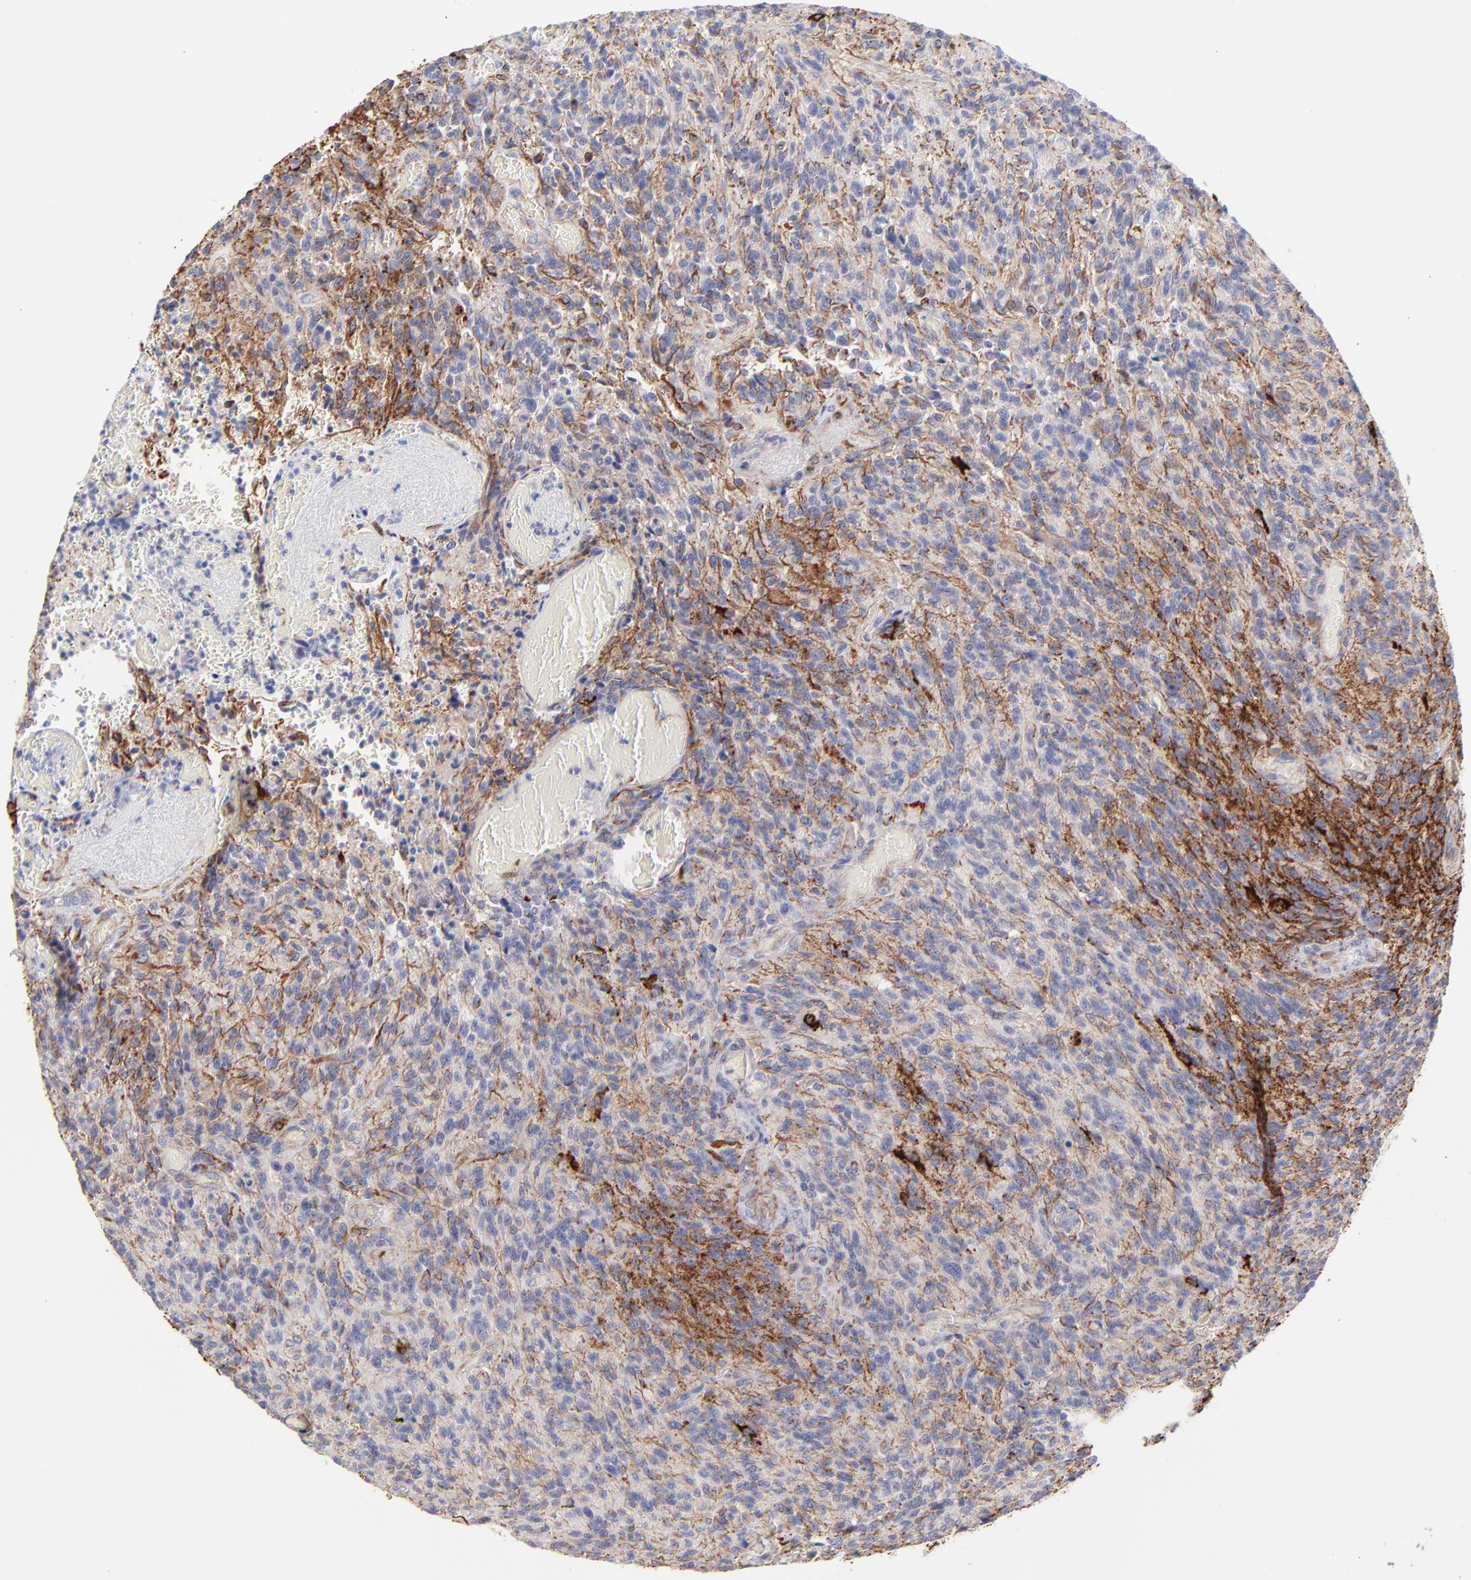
{"staining": {"intensity": "moderate", "quantity": ">75%", "location": "cytoplasmic/membranous"}, "tissue": "glioma", "cell_type": "Tumor cells", "image_type": "cancer", "snomed": [{"axis": "morphology", "description": "Normal tissue, NOS"}, {"axis": "morphology", "description": "Glioma, malignant, High grade"}, {"axis": "topography", "description": "Cerebral cortex"}], "caption": "The image reveals a brown stain indicating the presence of a protein in the cytoplasmic/membranous of tumor cells in glioma.", "gene": "COX8C", "patient": {"sex": "male", "age": 56}}